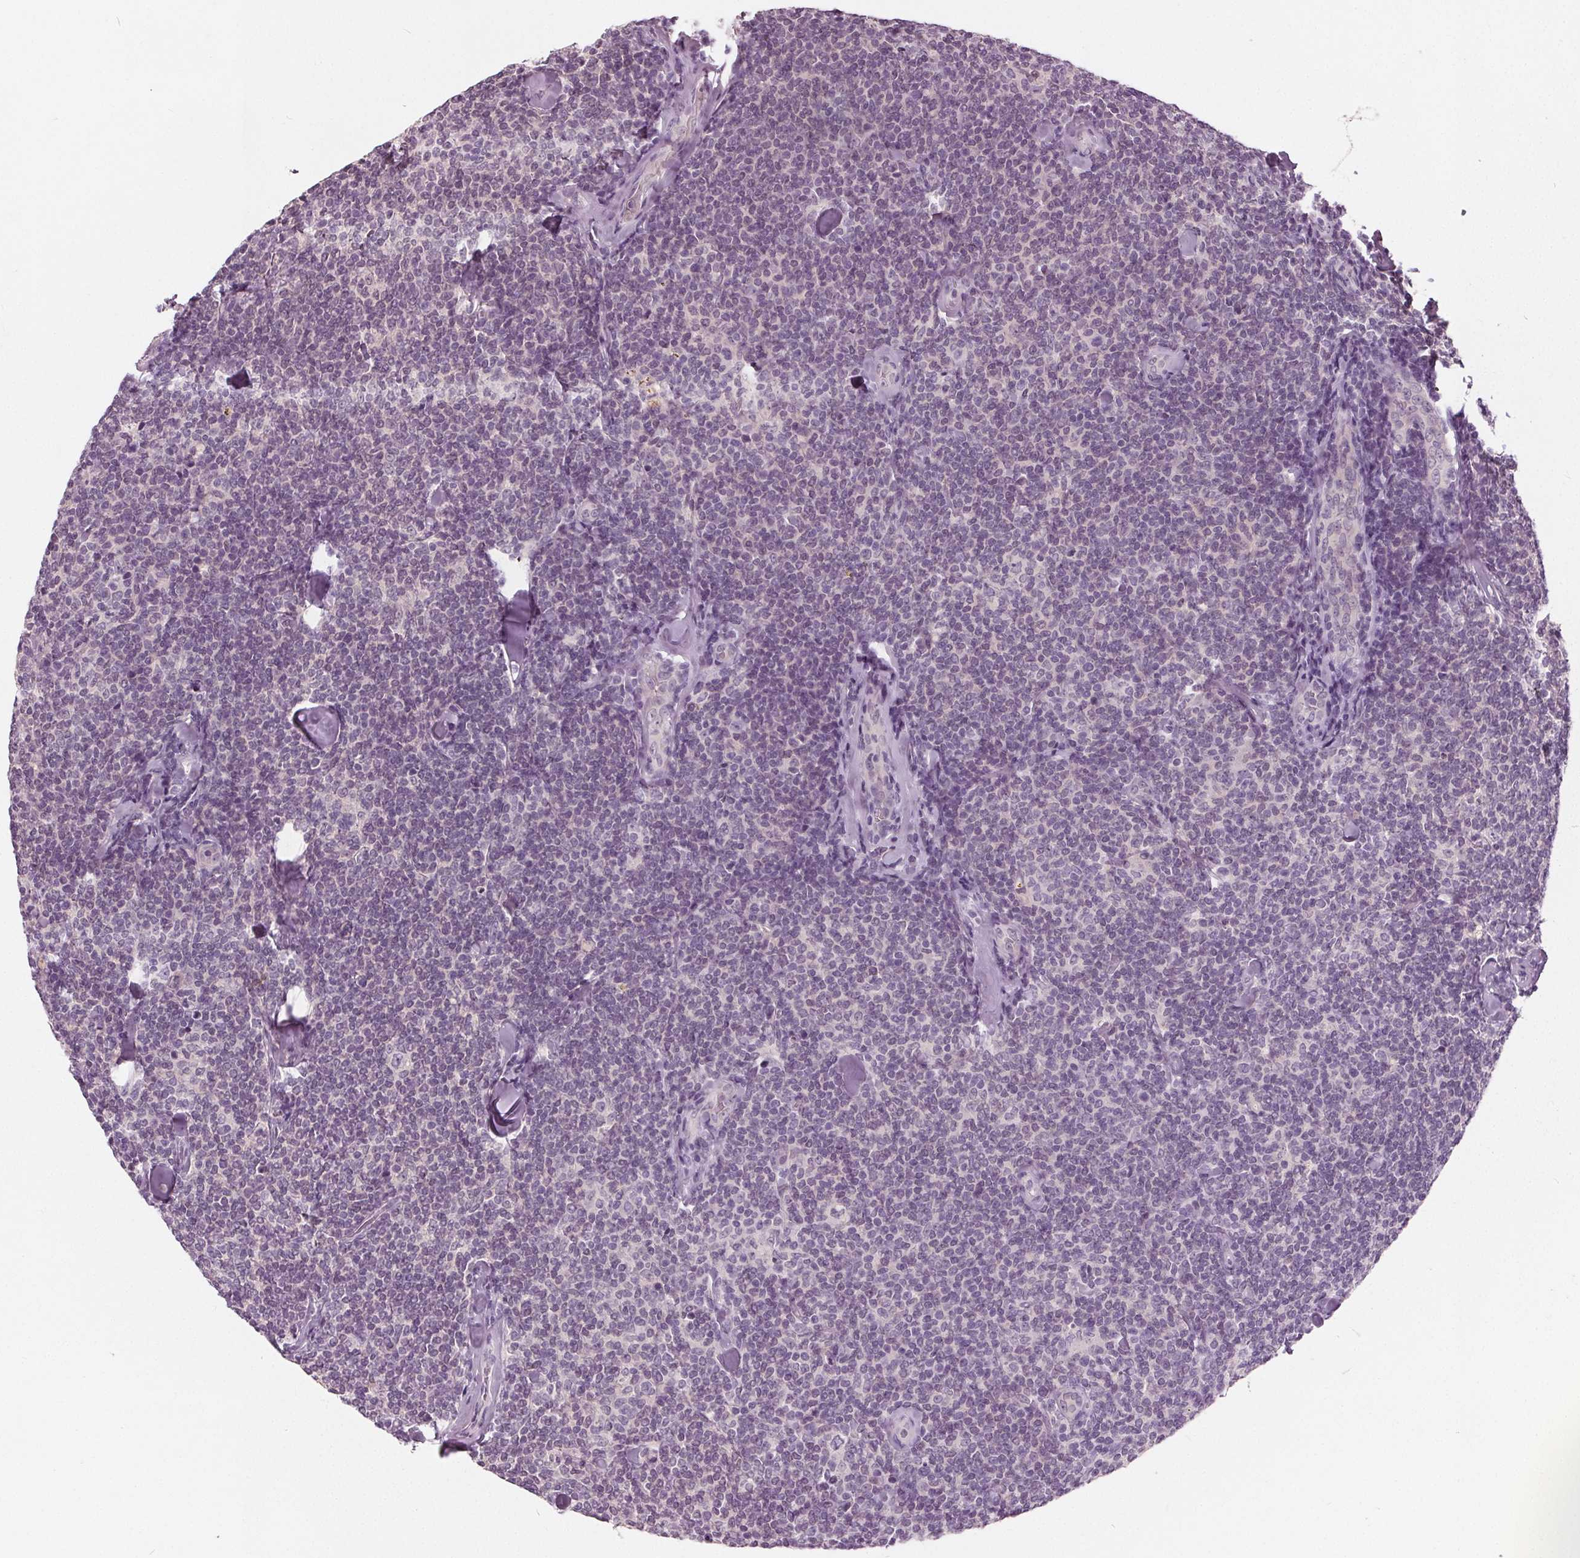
{"staining": {"intensity": "negative", "quantity": "none", "location": "none"}, "tissue": "lymphoma", "cell_type": "Tumor cells", "image_type": "cancer", "snomed": [{"axis": "morphology", "description": "Malignant lymphoma, non-Hodgkin's type, Low grade"}, {"axis": "topography", "description": "Lymph node"}], "caption": "An immunohistochemistry photomicrograph of malignant lymphoma, non-Hodgkin's type (low-grade) is shown. There is no staining in tumor cells of malignant lymphoma, non-Hodgkin's type (low-grade).", "gene": "TKFC", "patient": {"sex": "female", "age": 56}}